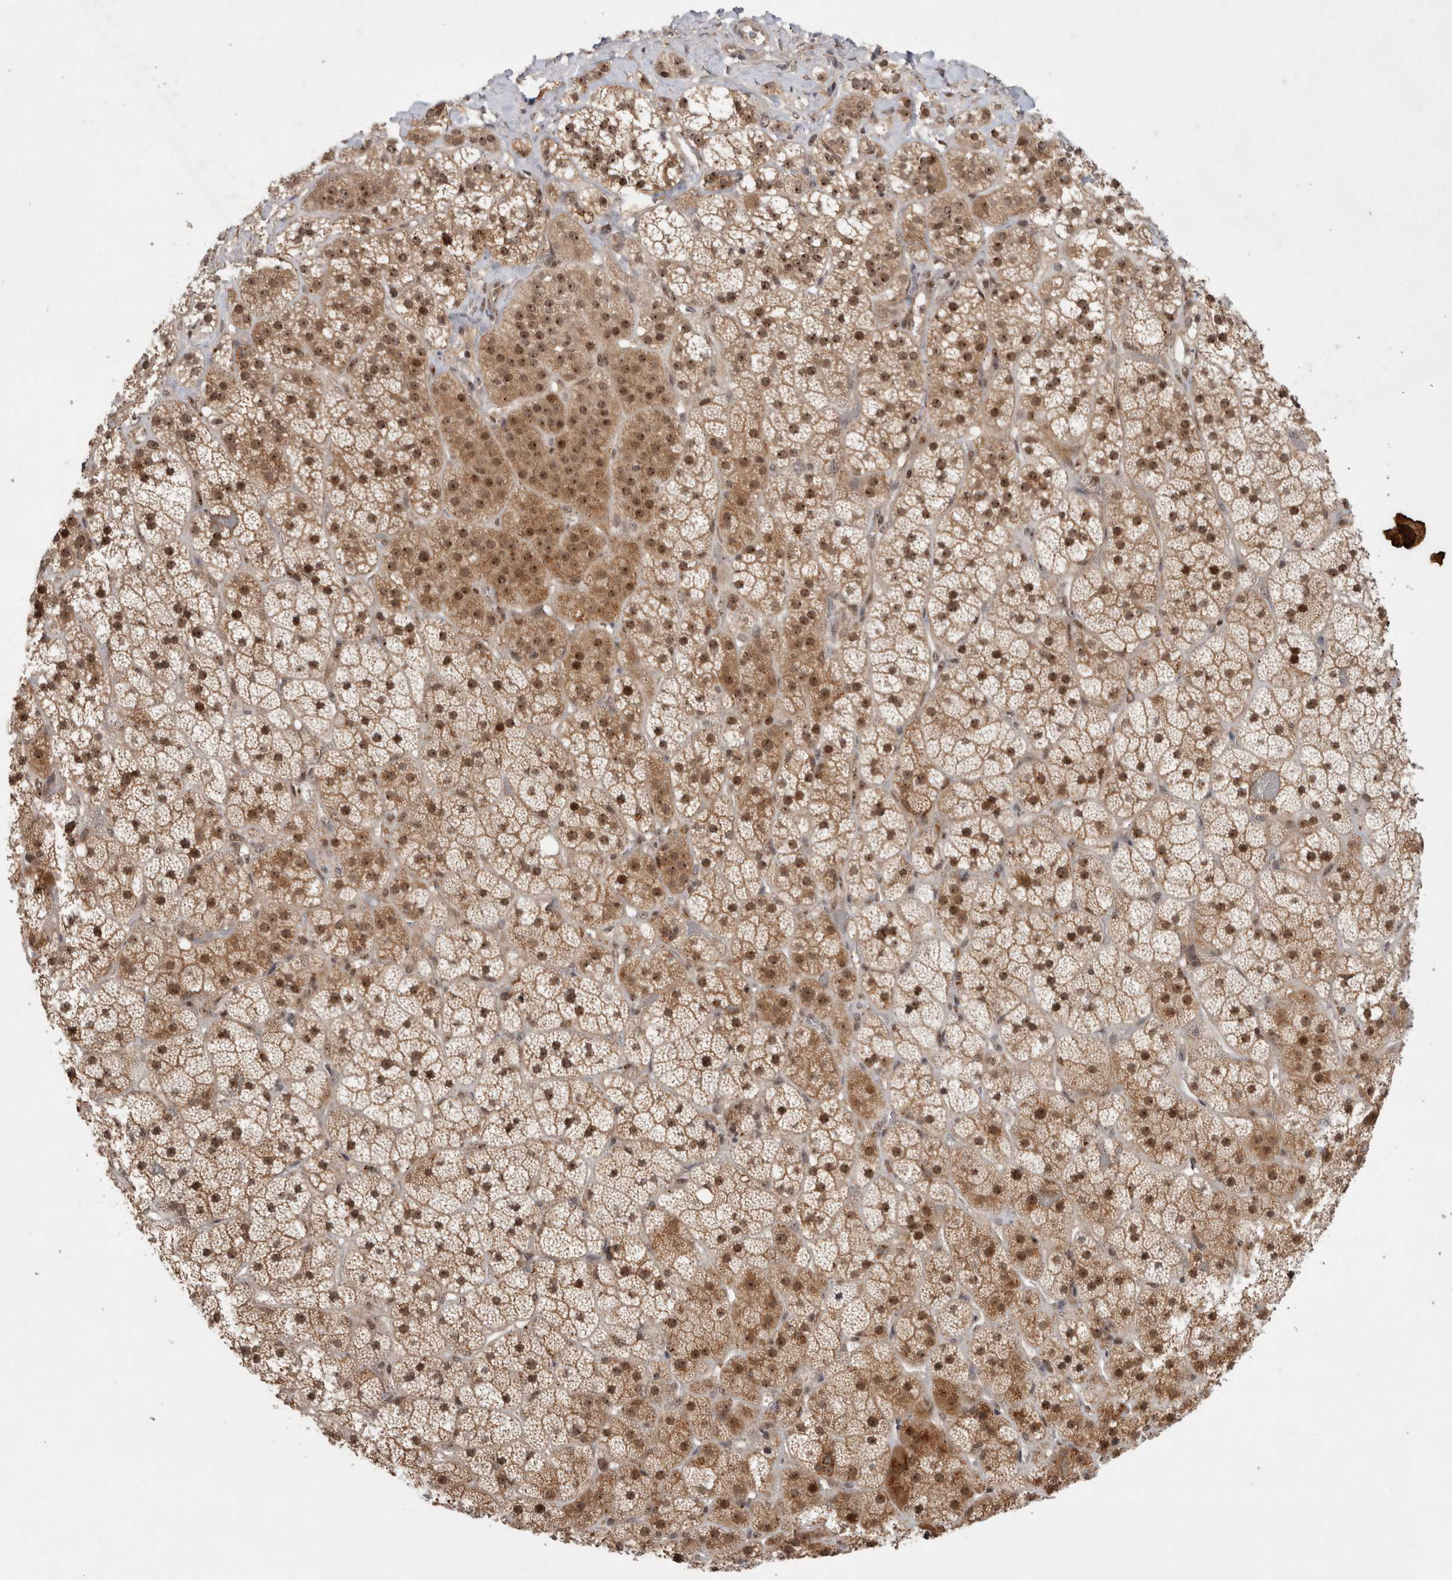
{"staining": {"intensity": "strong", "quantity": "25%-75%", "location": "cytoplasmic/membranous,nuclear"}, "tissue": "adrenal gland", "cell_type": "Glandular cells", "image_type": "normal", "snomed": [{"axis": "morphology", "description": "Normal tissue, NOS"}, {"axis": "topography", "description": "Adrenal gland"}], "caption": "This histopathology image exhibits IHC staining of normal adrenal gland, with high strong cytoplasmic/membranous,nuclear positivity in about 25%-75% of glandular cells.", "gene": "MPHOSPH6", "patient": {"sex": "male", "age": 57}}